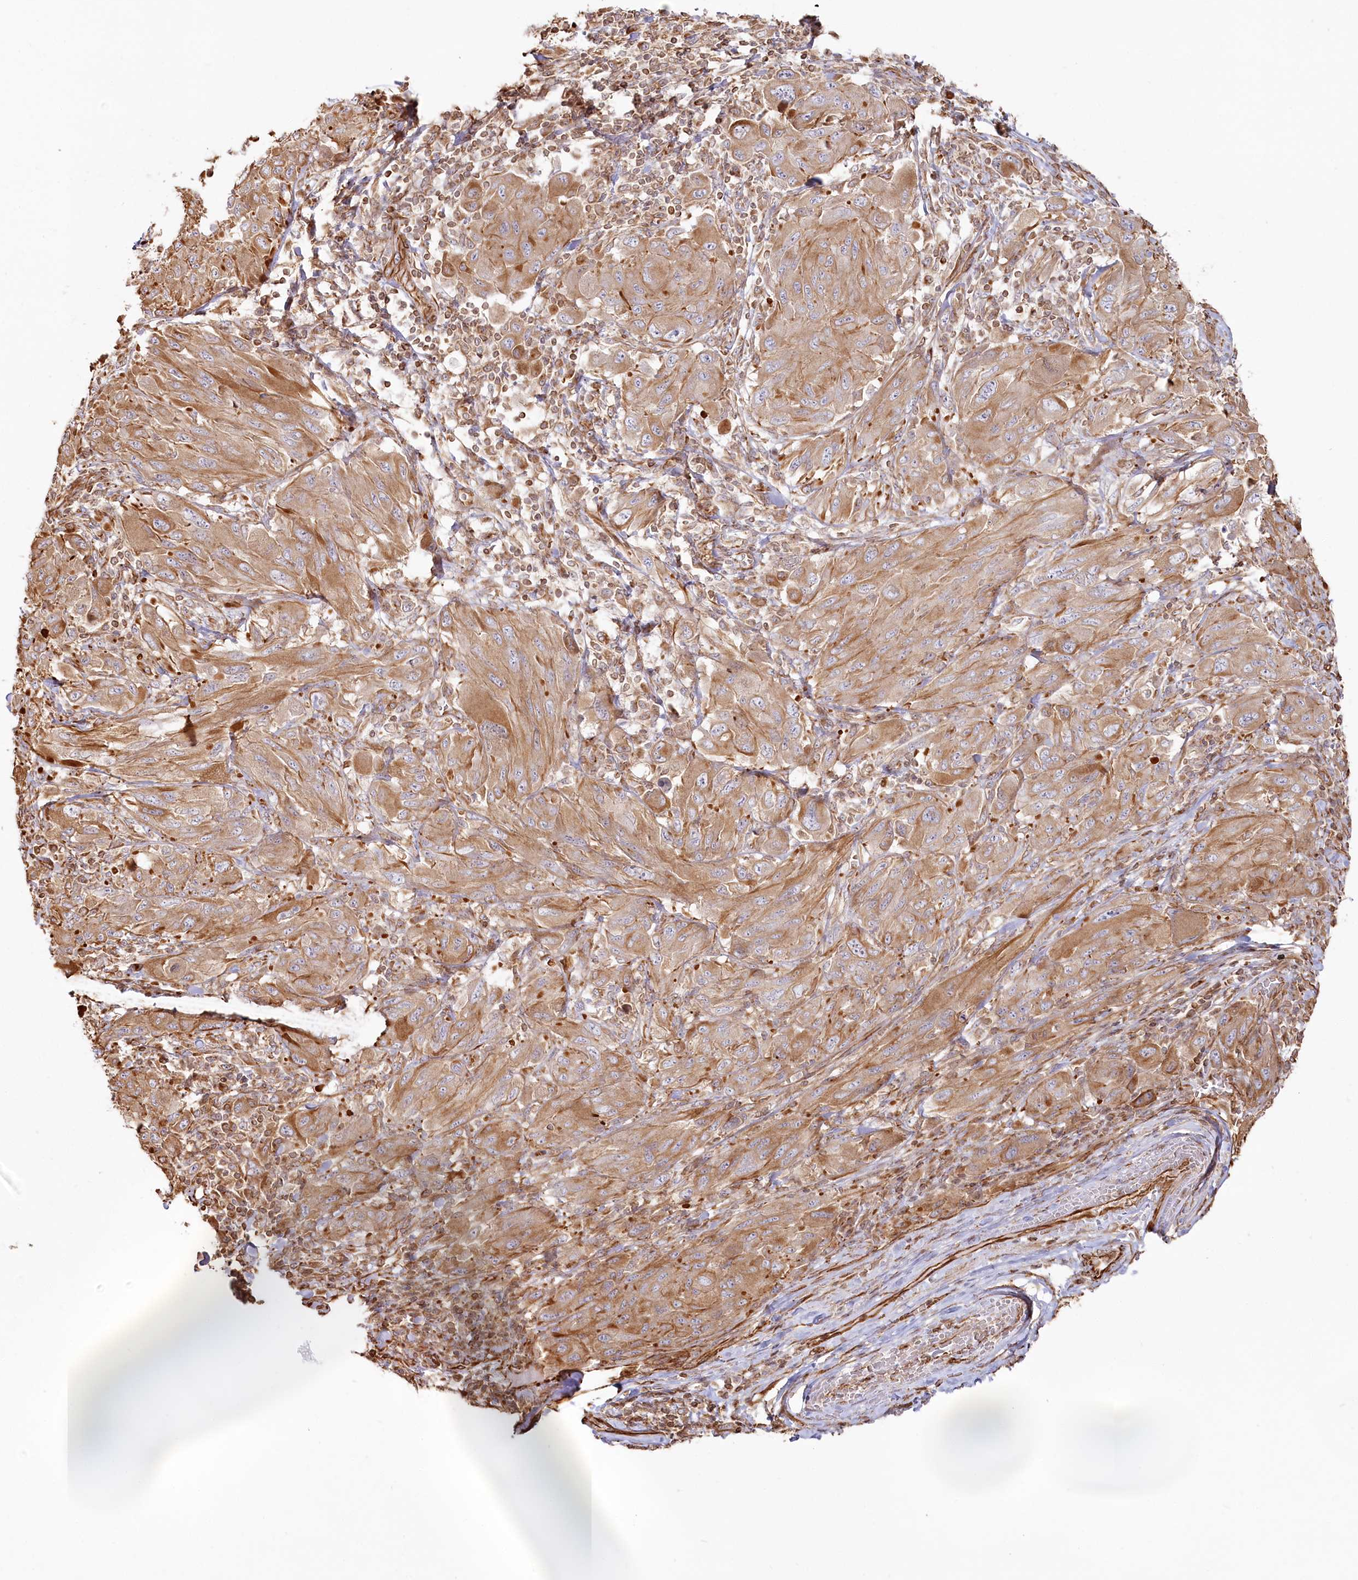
{"staining": {"intensity": "moderate", "quantity": ">75%", "location": "cytoplasmic/membranous"}, "tissue": "melanoma", "cell_type": "Tumor cells", "image_type": "cancer", "snomed": [{"axis": "morphology", "description": "Malignant melanoma, NOS"}, {"axis": "topography", "description": "Skin"}], "caption": "Human melanoma stained with a protein marker shows moderate staining in tumor cells.", "gene": "TTC1", "patient": {"sex": "female", "age": 91}}